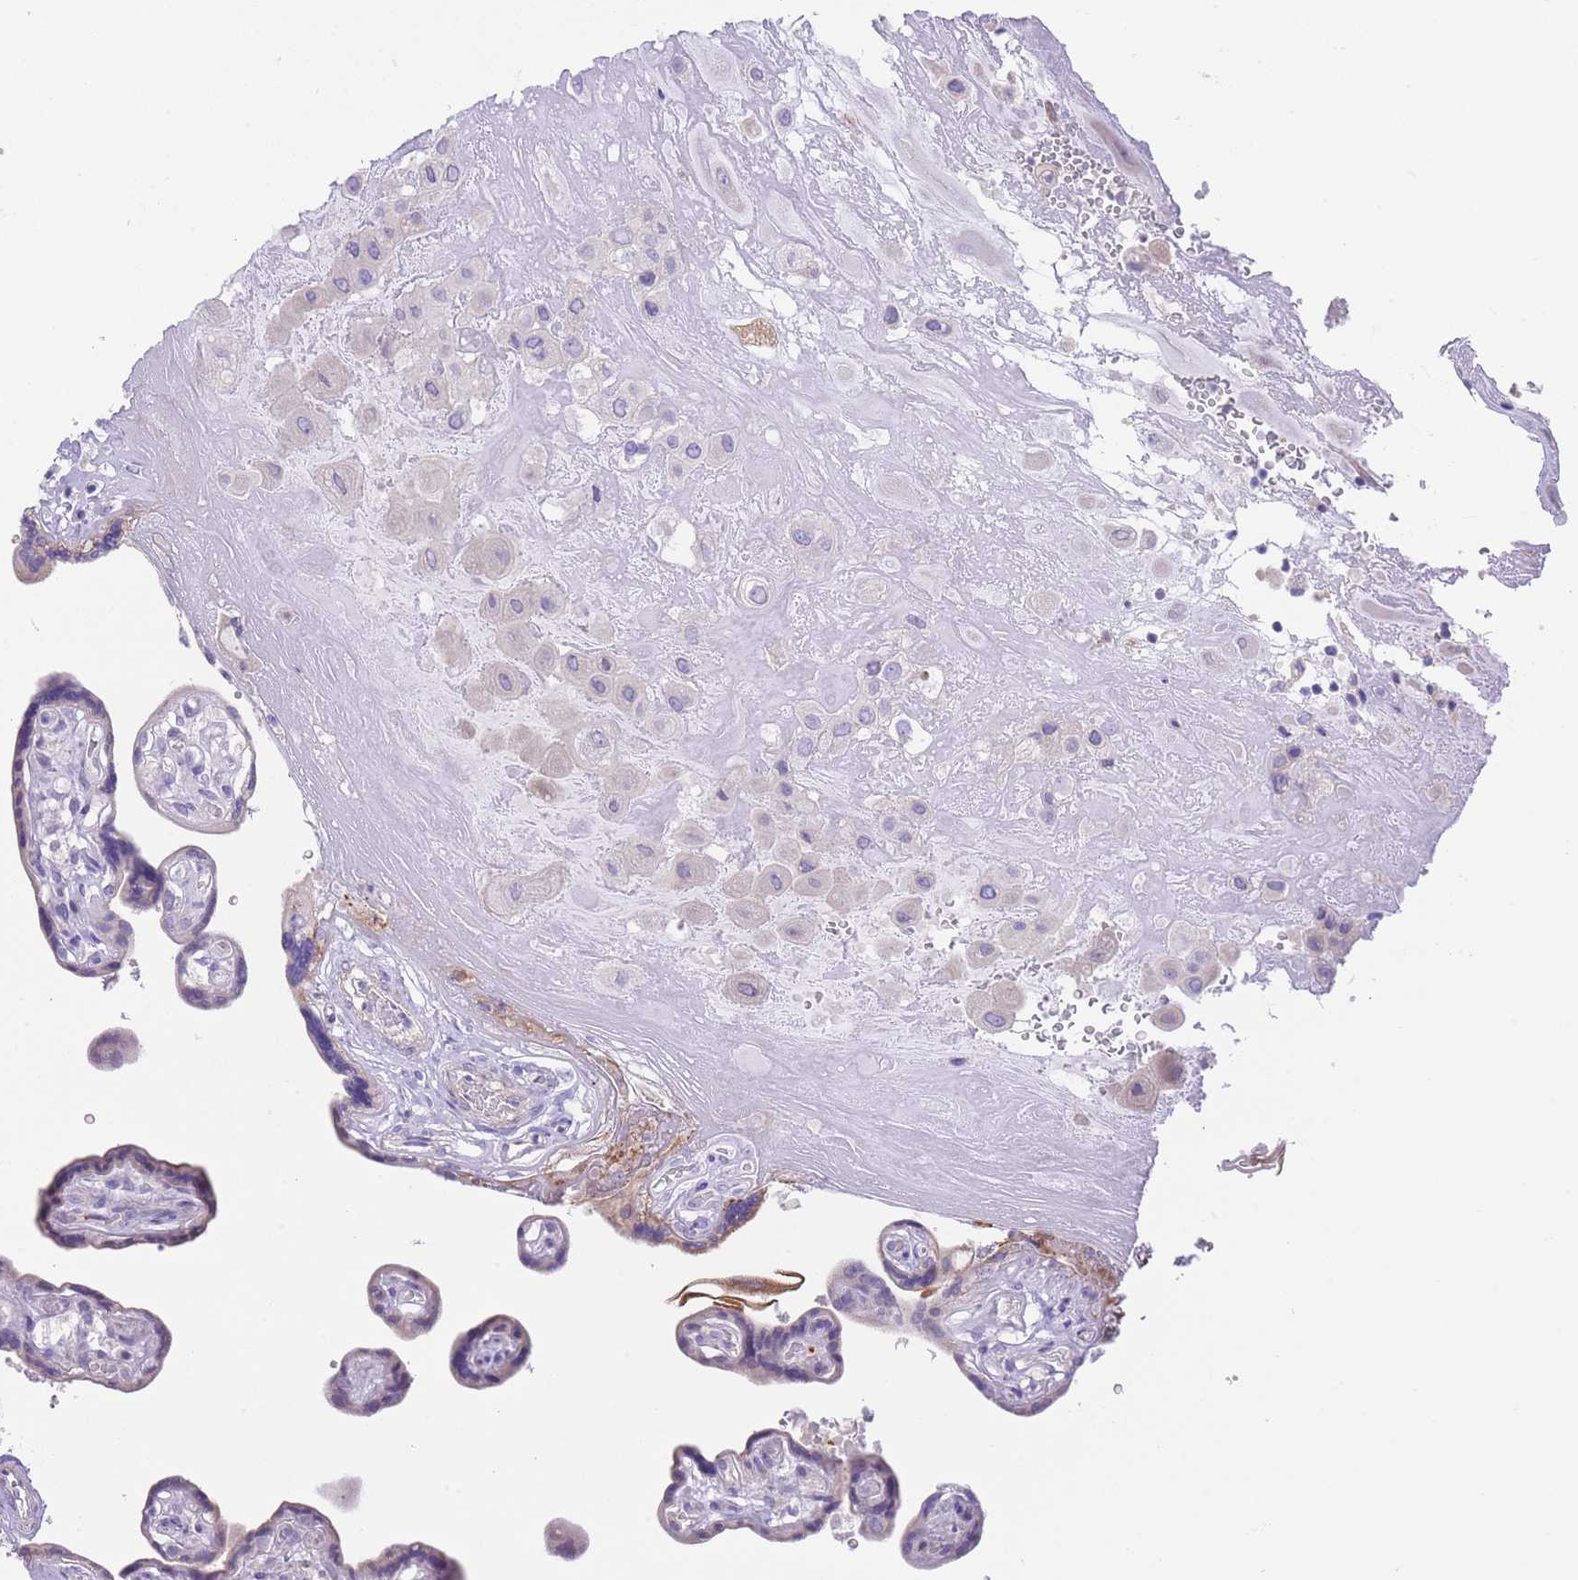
{"staining": {"intensity": "negative", "quantity": "none", "location": "none"}, "tissue": "placenta", "cell_type": "Decidual cells", "image_type": "normal", "snomed": [{"axis": "morphology", "description": "Normal tissue, NOS"}, {"axis": "topography", "description": "Placenta"}], "caption": "Photomicrograph shows no significant protein positivity in decidual cells of unremarkable placenta.", "gene": "ENSG00000289258", "patient": {"sex": "female", "age": 32}}